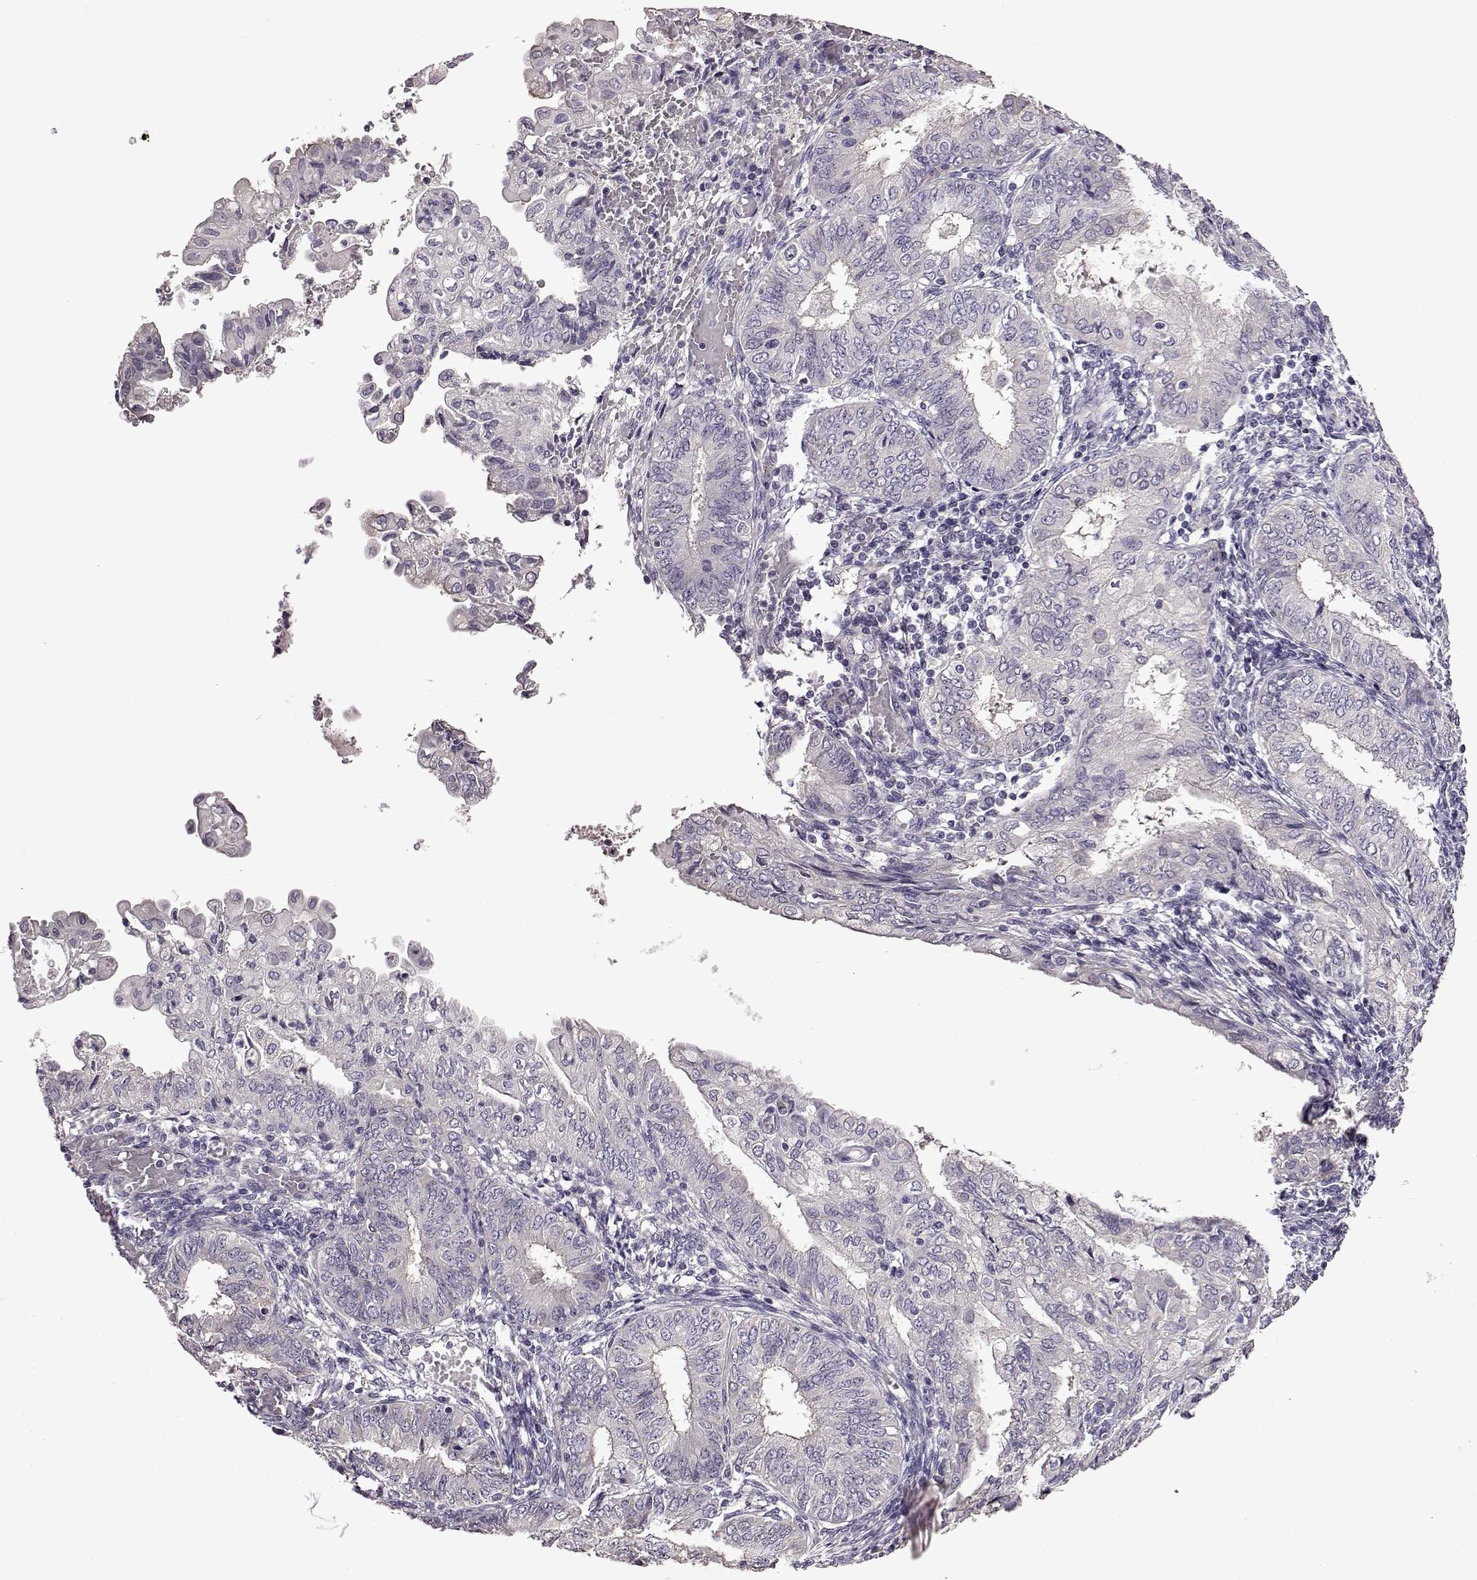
{"staining": {"intensity": "negative", "quantity": "none", "location": "none"}, "tissue": "endometrial cancer", "cell_type": "Tumor cells", "image_type": "cancer", "snomed": [{"axis": "morphology", "description": "Adenocarcinoma, NOS"}, {"axis": "topography", "description": "Endometrium"}], "caption": "DAB (3,3'-diaminobenzidine) immunohistochemical staining of human adenocarcinoma (endometrial) reveals no significant staining in tumor cells.", "gene": "EDDM3B", "patient": {"sex": "female", "age": 68}}